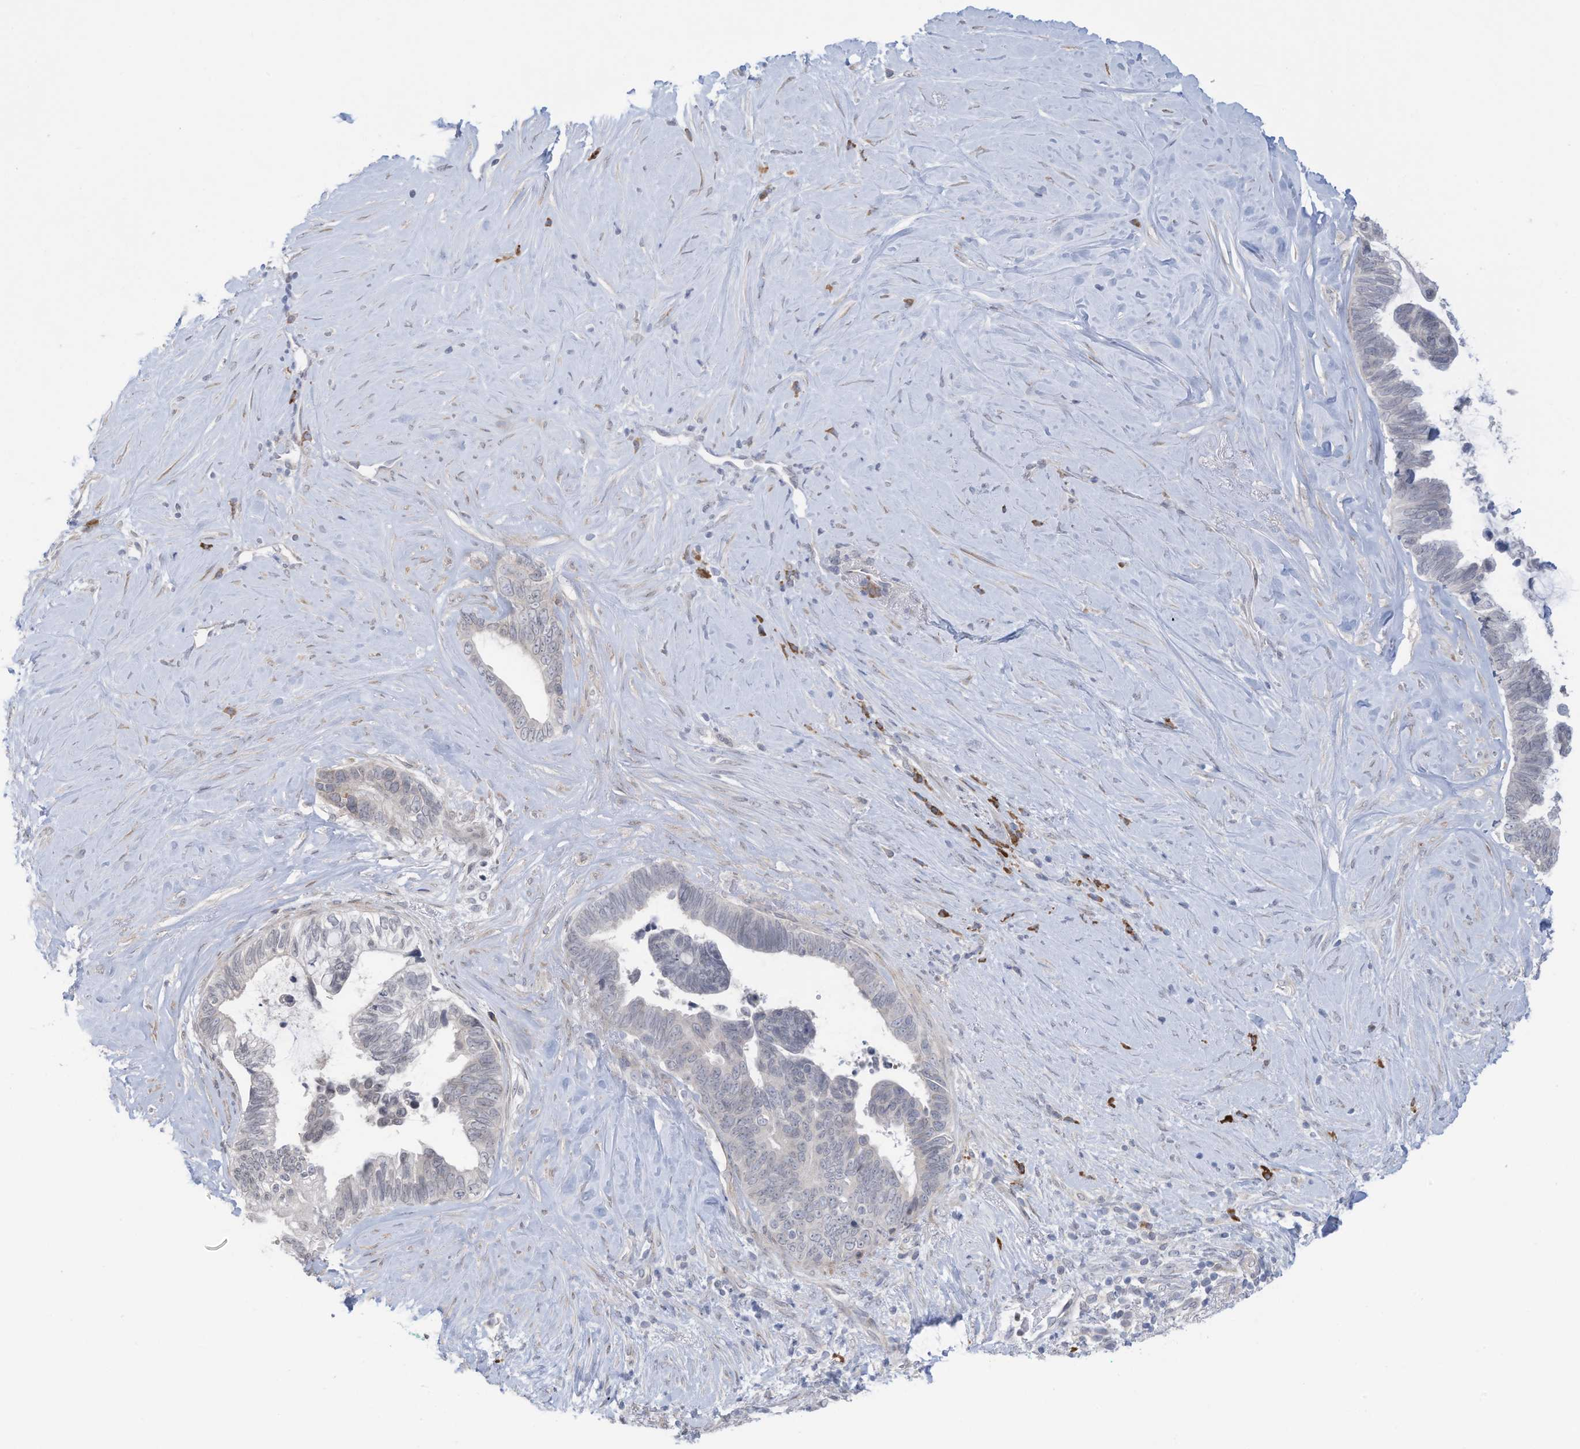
{"staining": {"intensity": "weak", "quantity": "<25%", "location": "cytoplasmic/membranous"}, "tissue": "pancreatic cancer", "cell_type": "Tumor cells", "image_type": "cancer", "snomed": [{"axis": "morphology", "description": "Adenocarcinoma, NOS"}, {"axis": "topography", "description": "Pancreas"}], "caption": "Tumor cells show no significant expression in pancreatic cancer.", "gene": "ZNF292", "patient": {"sex": "female", "age": 72}}